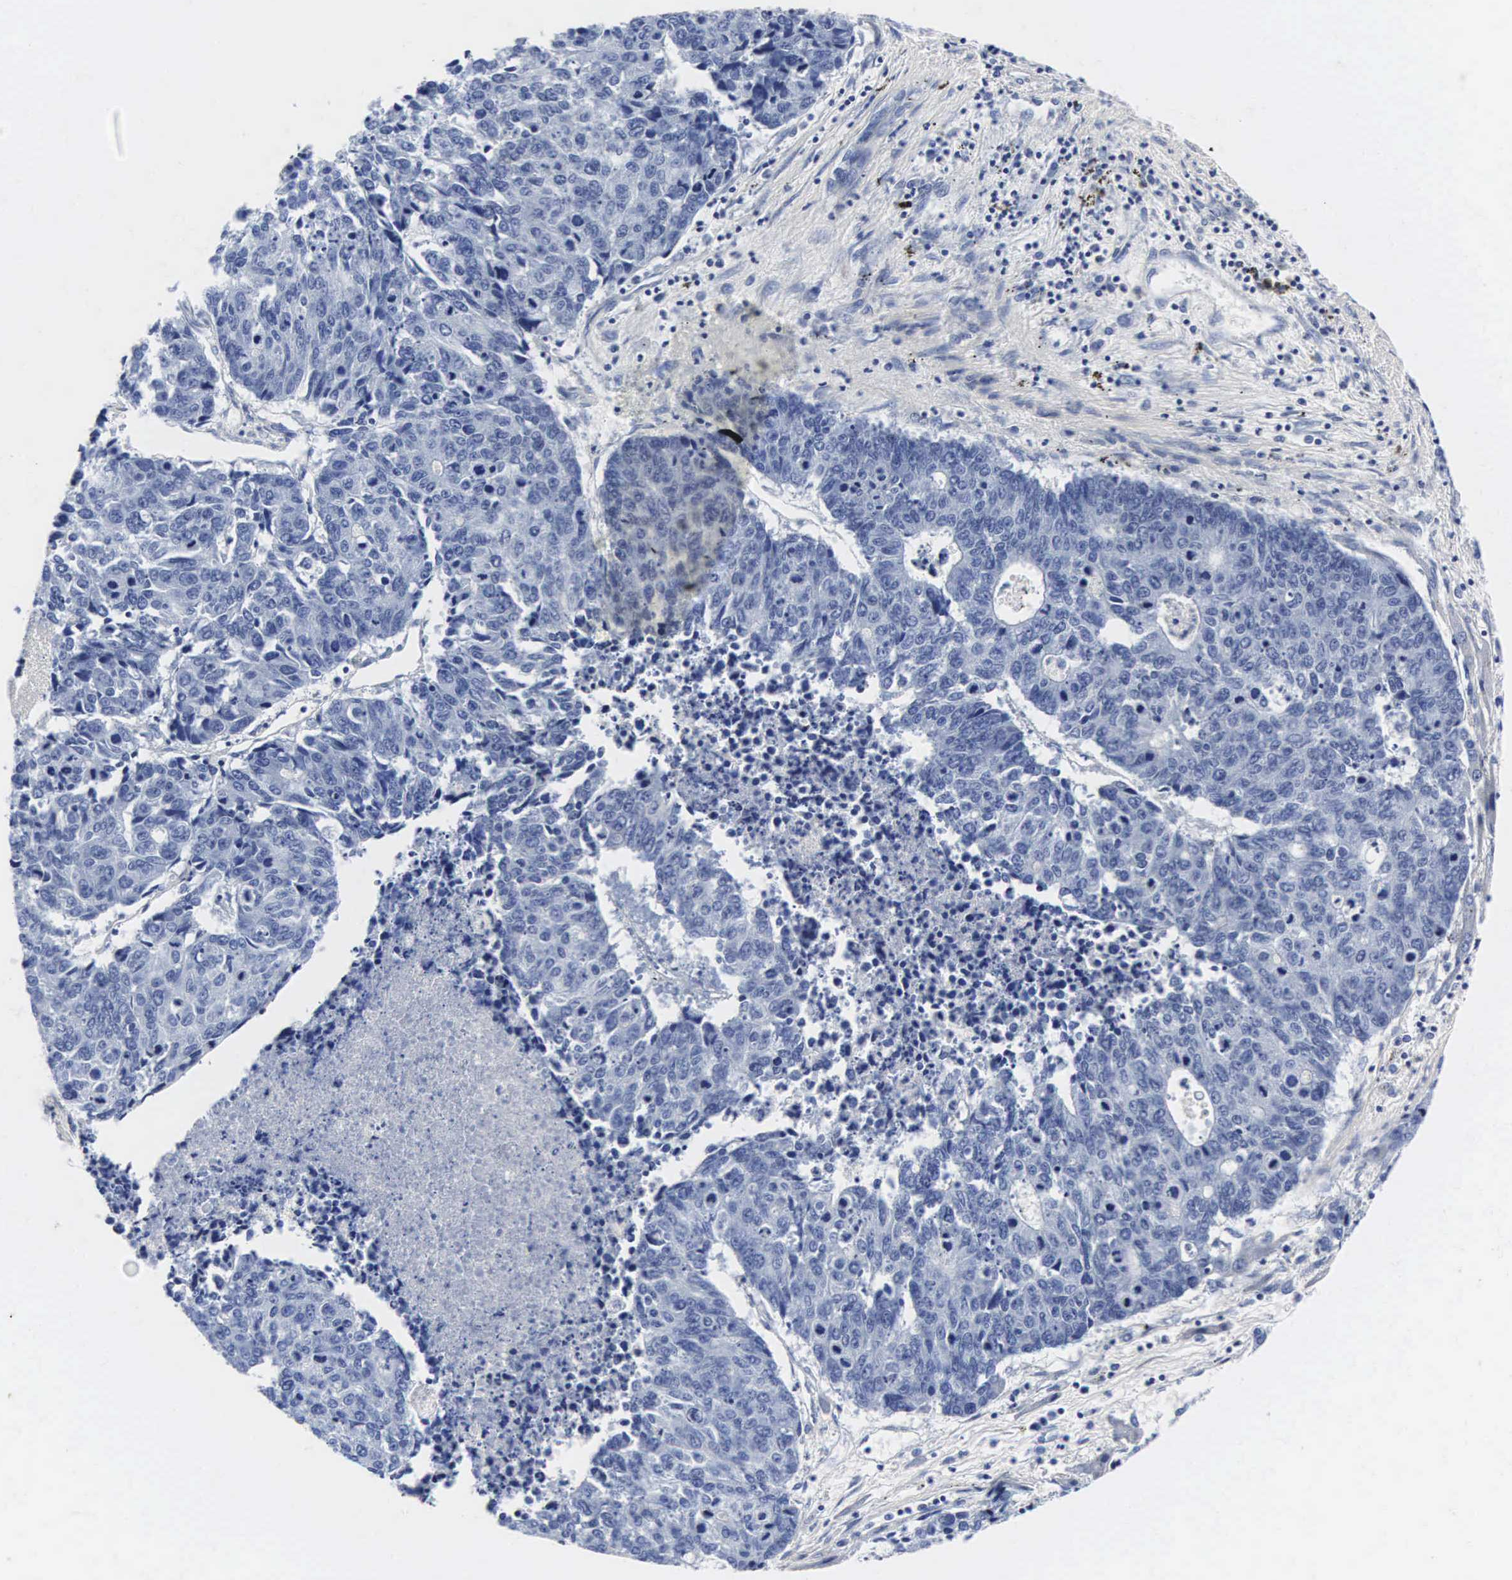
{"staining": {"intensity": "negative", "quantity": "none", "location": "none"}, "tissue": "liver cancer", "cell_type": "Tumor cells", "image_type": "cancer", "snomed": [{"axis": "morphology", "description": "Carcinoma, metastatic, NOS"}, {"axis": "topography", "description": "Liver"}], "caption": "IHC micrograph of neoplastic tissue: liver metastatic carcinoma stained with DAB (3,3'-diaminobenzidine) reveals no significant protein positivity in tumor cells.", "gene": "ENO2", "patient": {"sex": "male", "age": 49}}